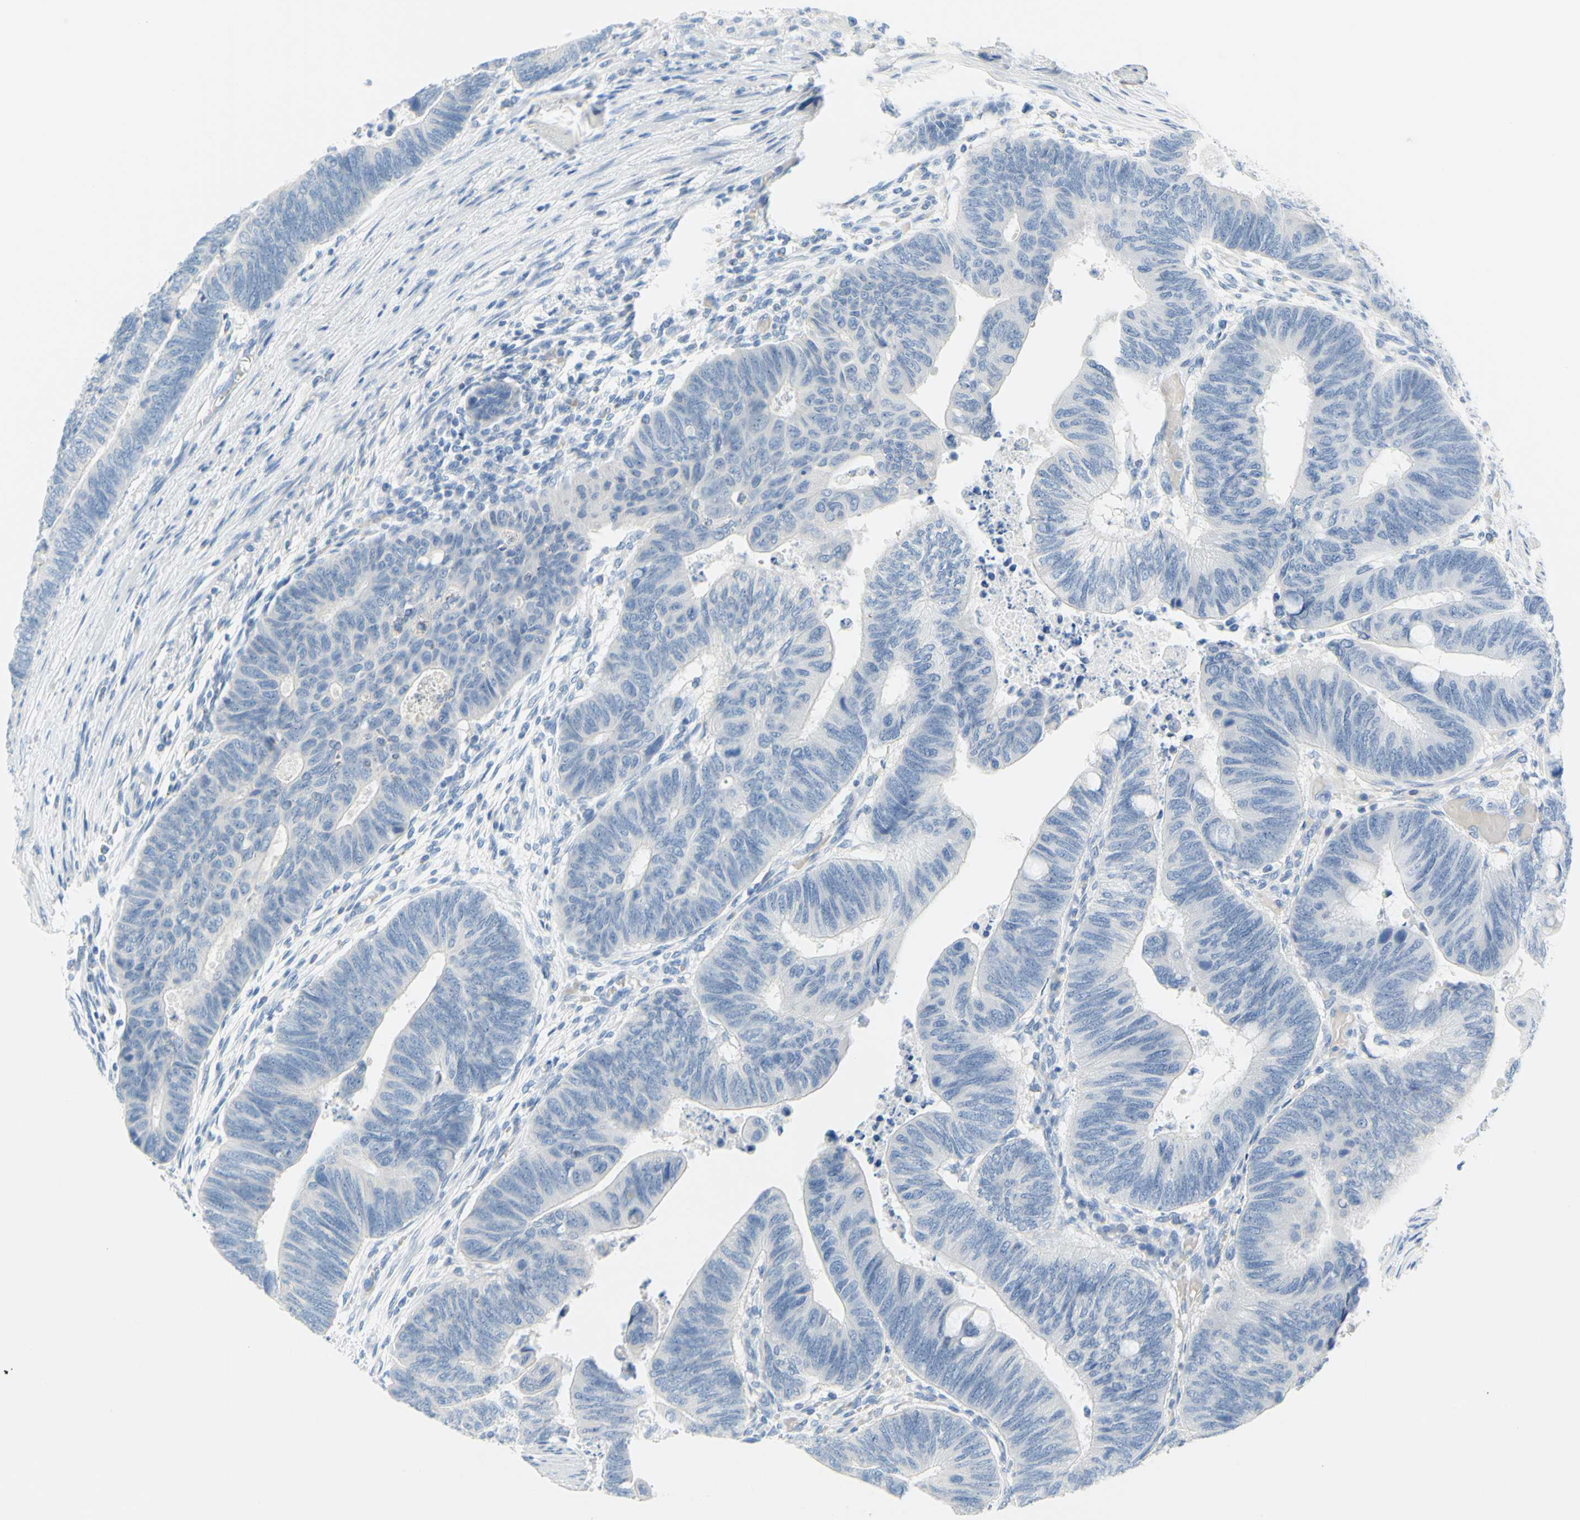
{"staining": {"intensity": "negative", "quantity": "none", "location": "none"}, "tissue": "colorectal cancer", "cell_type": "Tumor cells", "image_type": "cancer", "snomed": [{"axis": "morphology", "description": "Normal tissue, NOS"}, {"axis": "morphology", "description": "Adenocarcinoma, NOS"}, {"axis": "topography", "description": "Rectum"}, {"axis": "topography", "description": "Peripheral nerve tissue"}], "caption": "The histopathology image reveals no significant positivity in tumor cells of colorectal adenocarcinoma.", "gene": "DCT", "patient": {"sex": "male", "age": 92}}